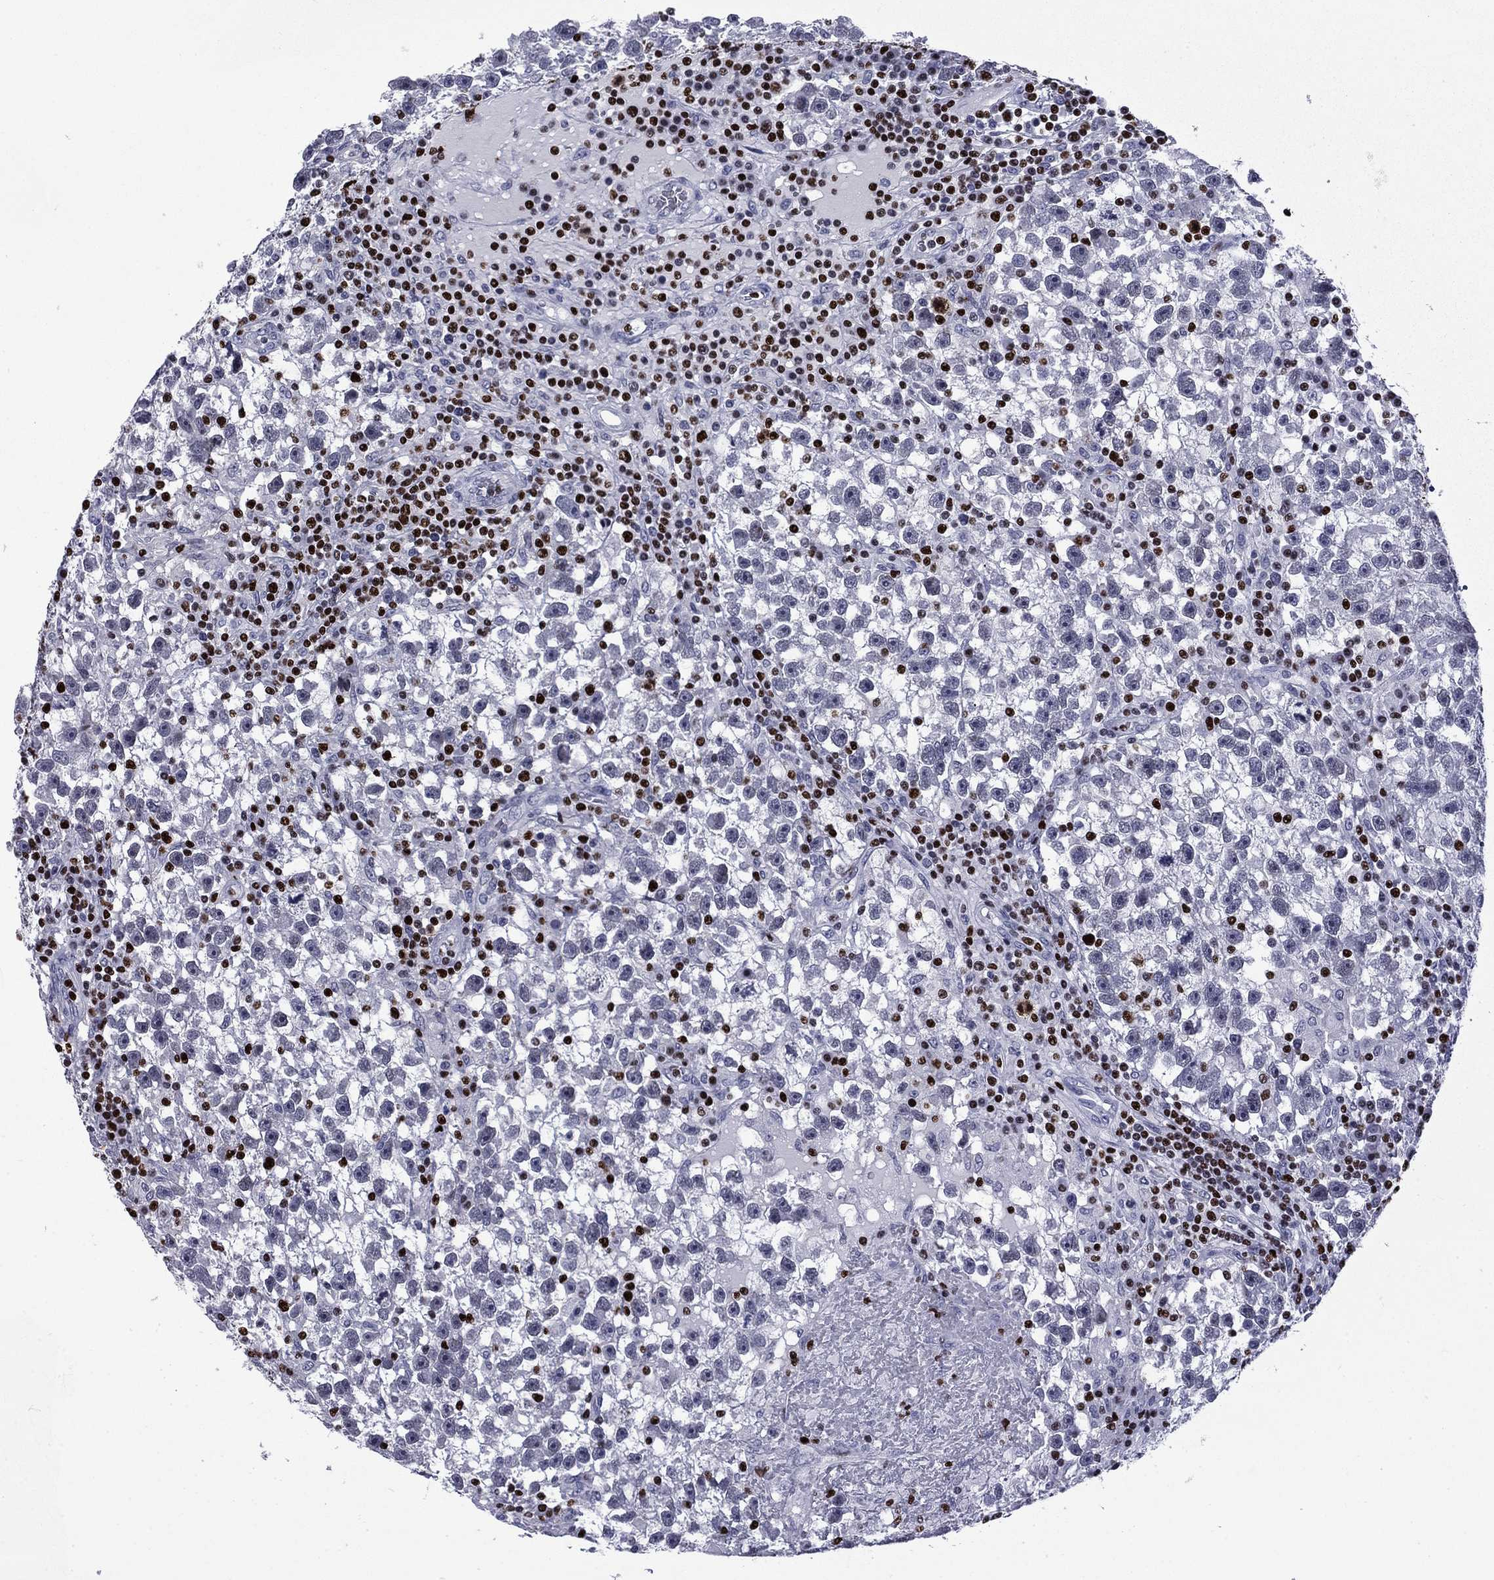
{"staining": {"intensity": "negative", "quantity": "none", "location": "none"}, "tissue": "testis cancer", "cell_type": "Tumor cells", "image_type": "cancer", "snomed": [{"axis": "morphology", "description": "Seminoma, NOS"}, {"axis": "topography", "description": "Testis"}], "caption": "This photomicrograph is of testis cancer stained with immunohistochemistry (IHC) to label a protein in brown with the nuclei are counter-stained blue. There is no expression in tumor cells.", "gene": "IKZF3", "patient": {"sex": "male", "age": 47}}